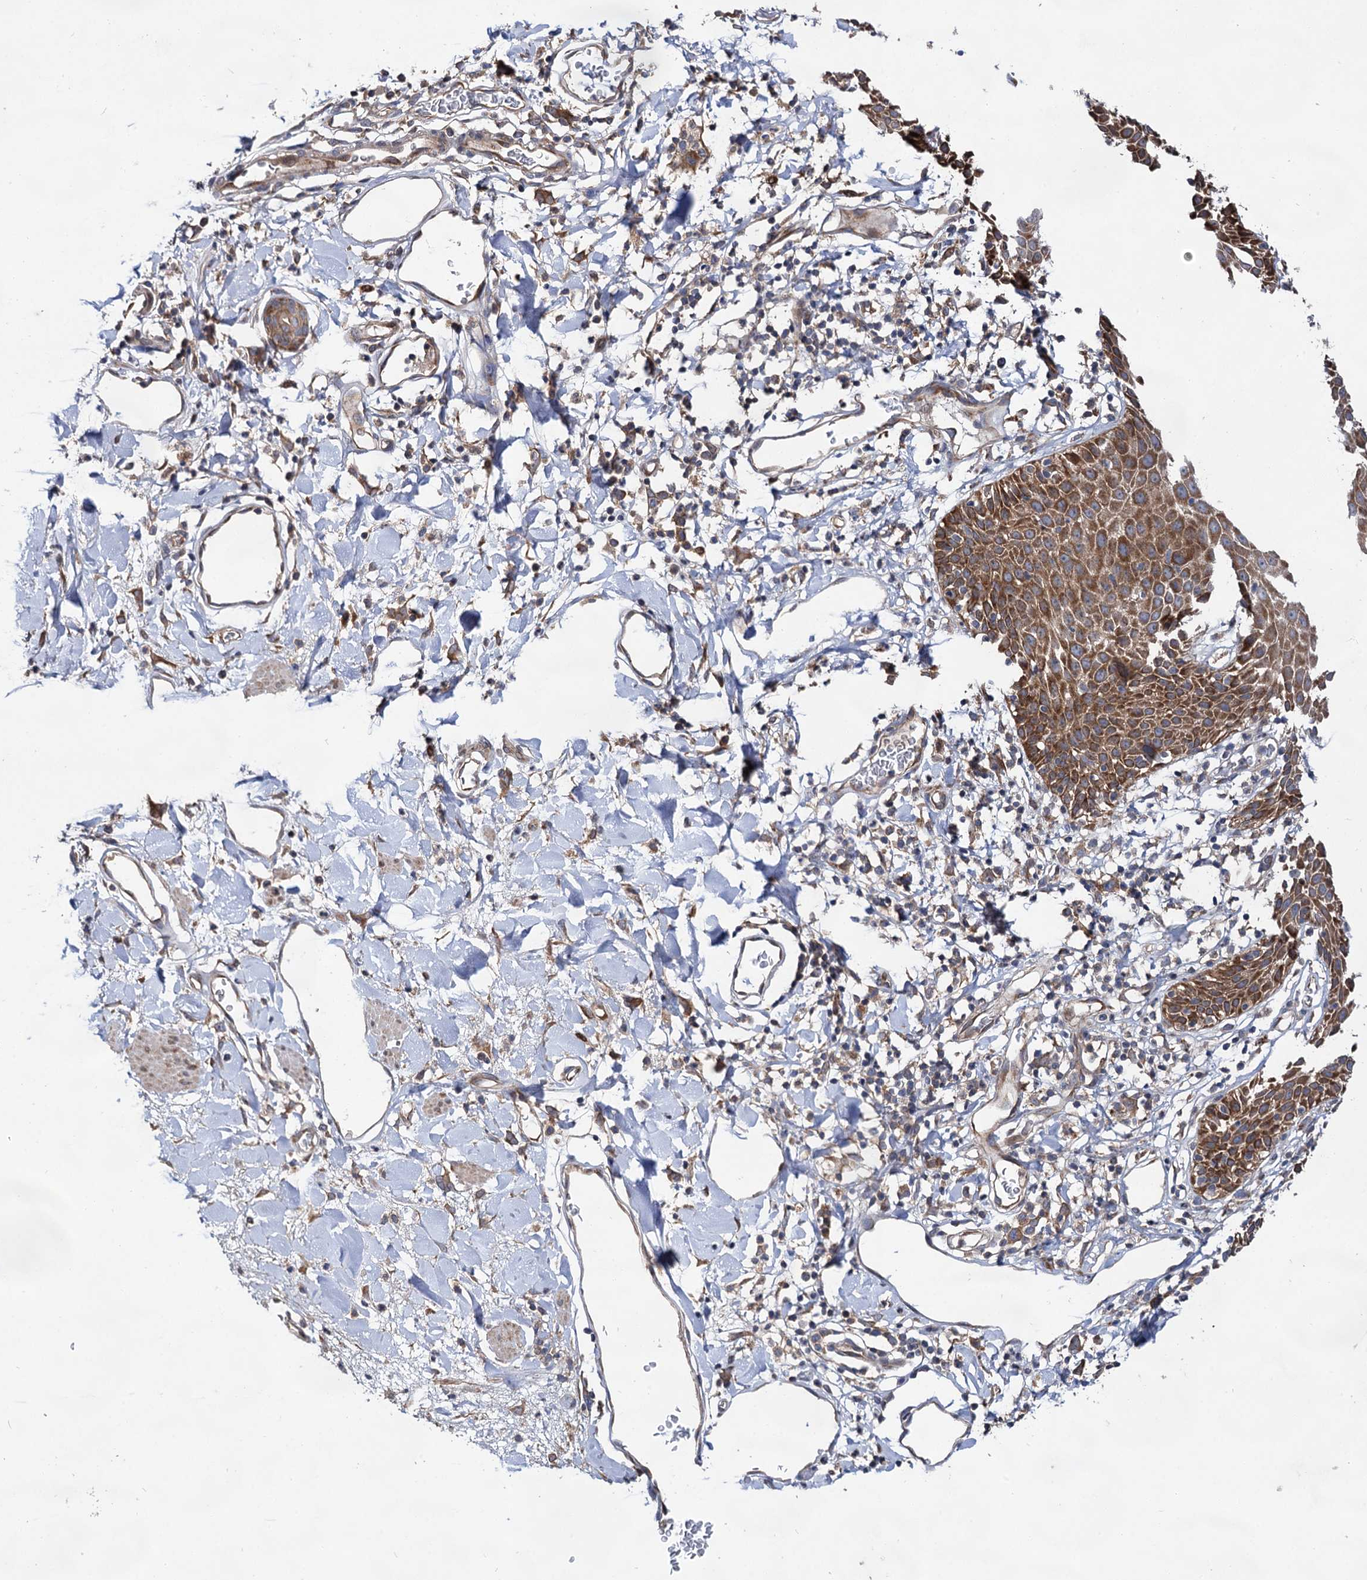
{"staining": {"intensity": "moderate", "quantity": ">75%", "location": "cytoplasmic/membranous"}, "tissue": "skin", "cell_type": "Epidermal cells", "image_type": "normal", "snomed": [{"axis": "morphology", "description": "Normal tissue, NOS"}, {"axis": "topography", "description": "Vulva"}], "caption": "Immunohistochemistry (IHC) staining of benign skin, which shows medium levels of moderate cytoplasmic/membranous staining in about >75% of epidermal cells indicating moderate cytoplasmic/membranous protein positivity. The staining was performed using DAB (brown) for protein detection and nuclei were counterstained in hematoxylin (blue).", "gene": "NAA25", "patient": {"sex": "female", "age": 68}}